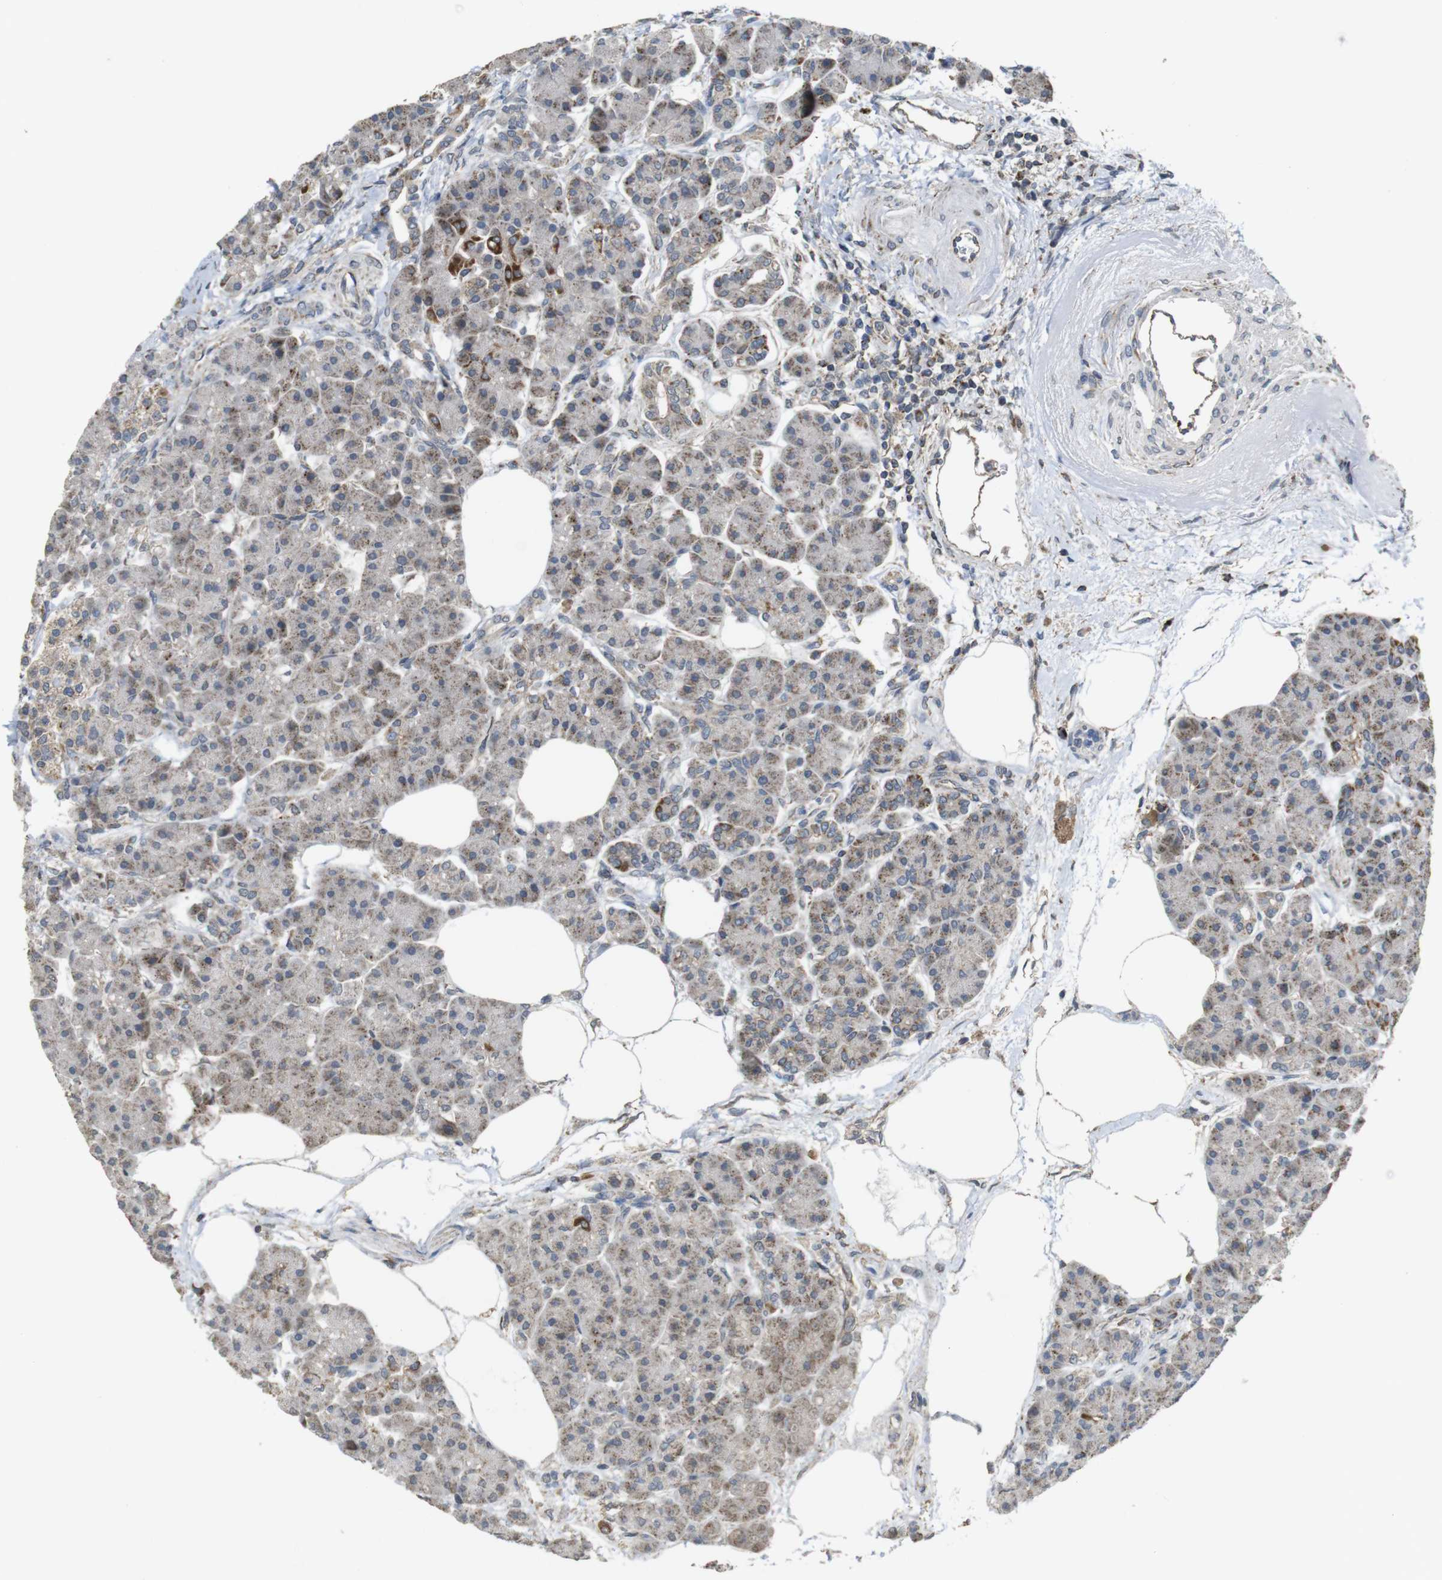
{"staining": {"intensity": "moderate", "quantity": "25%-75%", "location": "cytoplasmic/membranous"}, "tissue": "pancreas", "cell_type": "Exocrine glandular cells", "image_type": "normal", "snomed": [{"axis": "morphology", "description": "Normal tissue, NOS"}, {"axis": "topography", "description": "Pancreas"}], "caption": "Brown immunohistochemical staining in unremarkable human pancreas displays moderate cytoplasmic/membranous staining in about 25%-75% of exocrine glandular cells.", "gene": "CALHM2", "patient": {"sex": "female", "age": 70}}